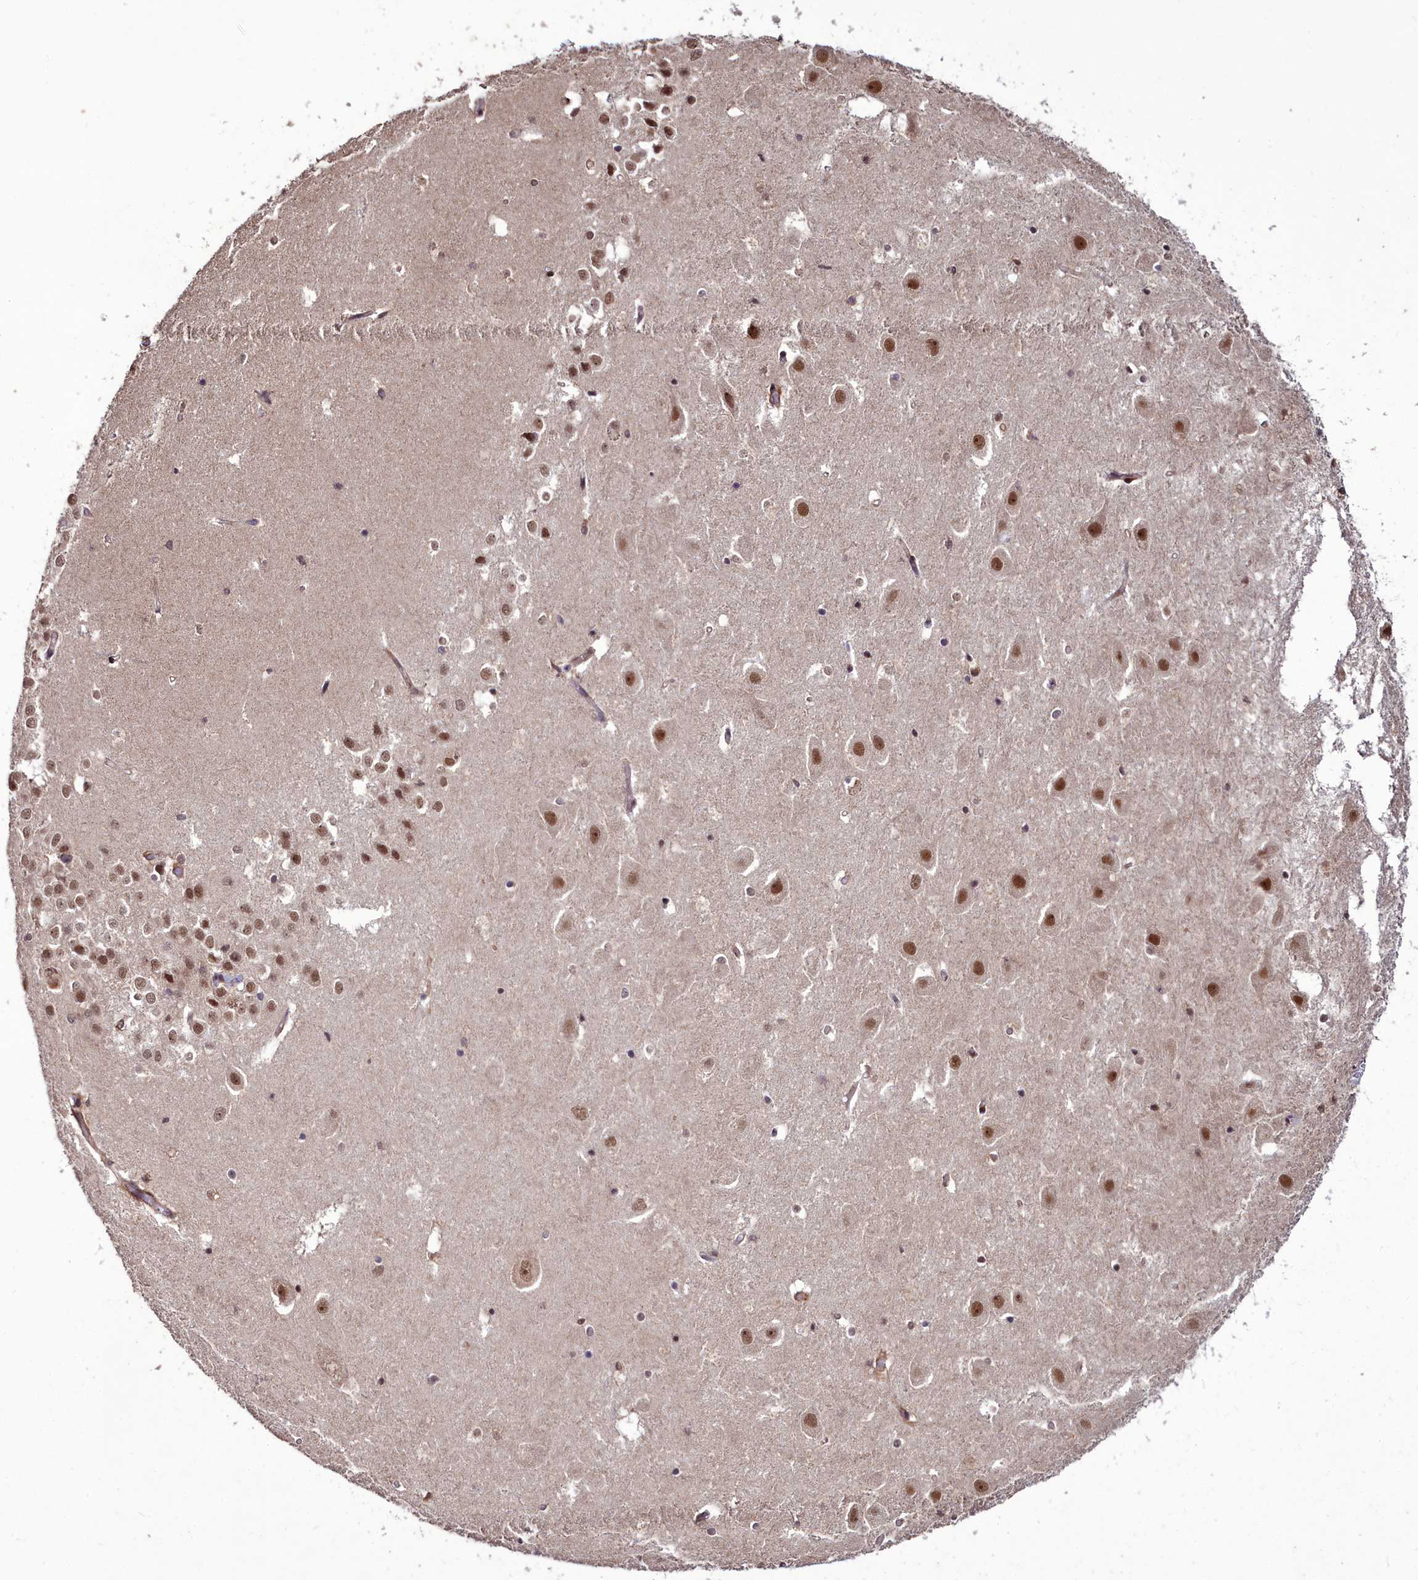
{"staining": {"intensity": "moderate", "quantity": "<25%", "location": "nuclear"}, "tissue": "hippocampus", "cell_type": "Glial cells", "image_type": "normal", "snomed": [{"axis": "morphology", "description": "Normal tissue, NOS"}, {"axis": "topography", "description": "Hippocampus"}], "caption": "Immunohistochemical staining of unremarkable human hippocampus demonstrates moderate nuclear protein positivity in approximately <25% of glial cells. (DAB (3,3'-diaminobenzidine) IHC, brown staining for protein, blue staining for nuclei).", "gene": "CXXC1", "patient": {"sex": "female", "age": 52}}